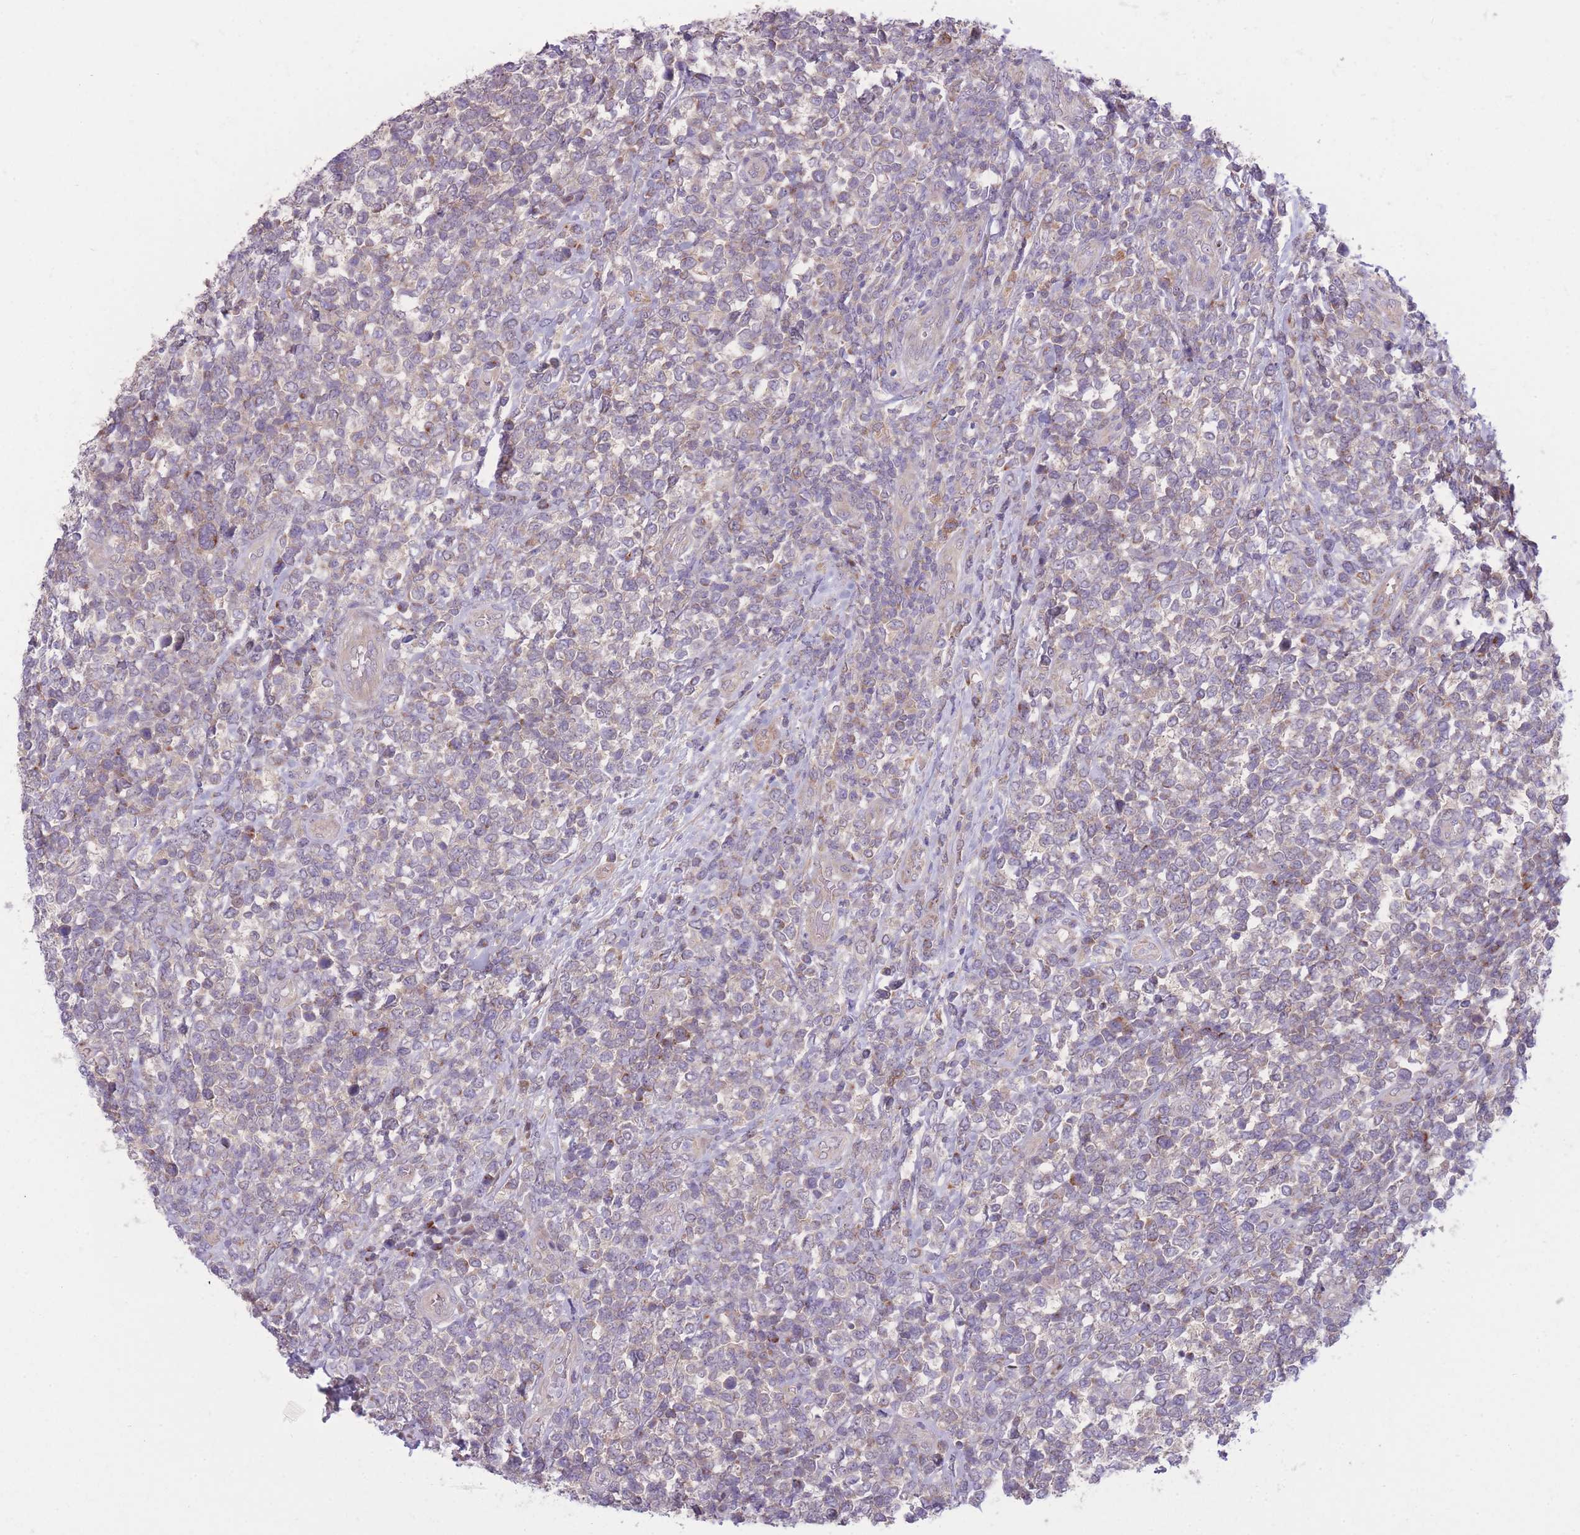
{"staining": {"intensity": "weak", "quantity": "<25%", "location": "cytoplasmic/membranous"}, "tissue": "lymphoma", "cell_type": "Tumor cells", "image_type": "cancer", "snomed": [{"axis": "morphology", "description": "Malignant lymphoma, non-Hodgkin's type, High grade"}, {"axis": "topography", "description": "Soft tissue"}], "caption": "Protein analysis of malignant lymphoma, non-Hodgkin's type (high-grade) reveals no significant staining in tumor cells.", "gene": "CCT6B", "patient": {"sex": "female", "age": 56}}